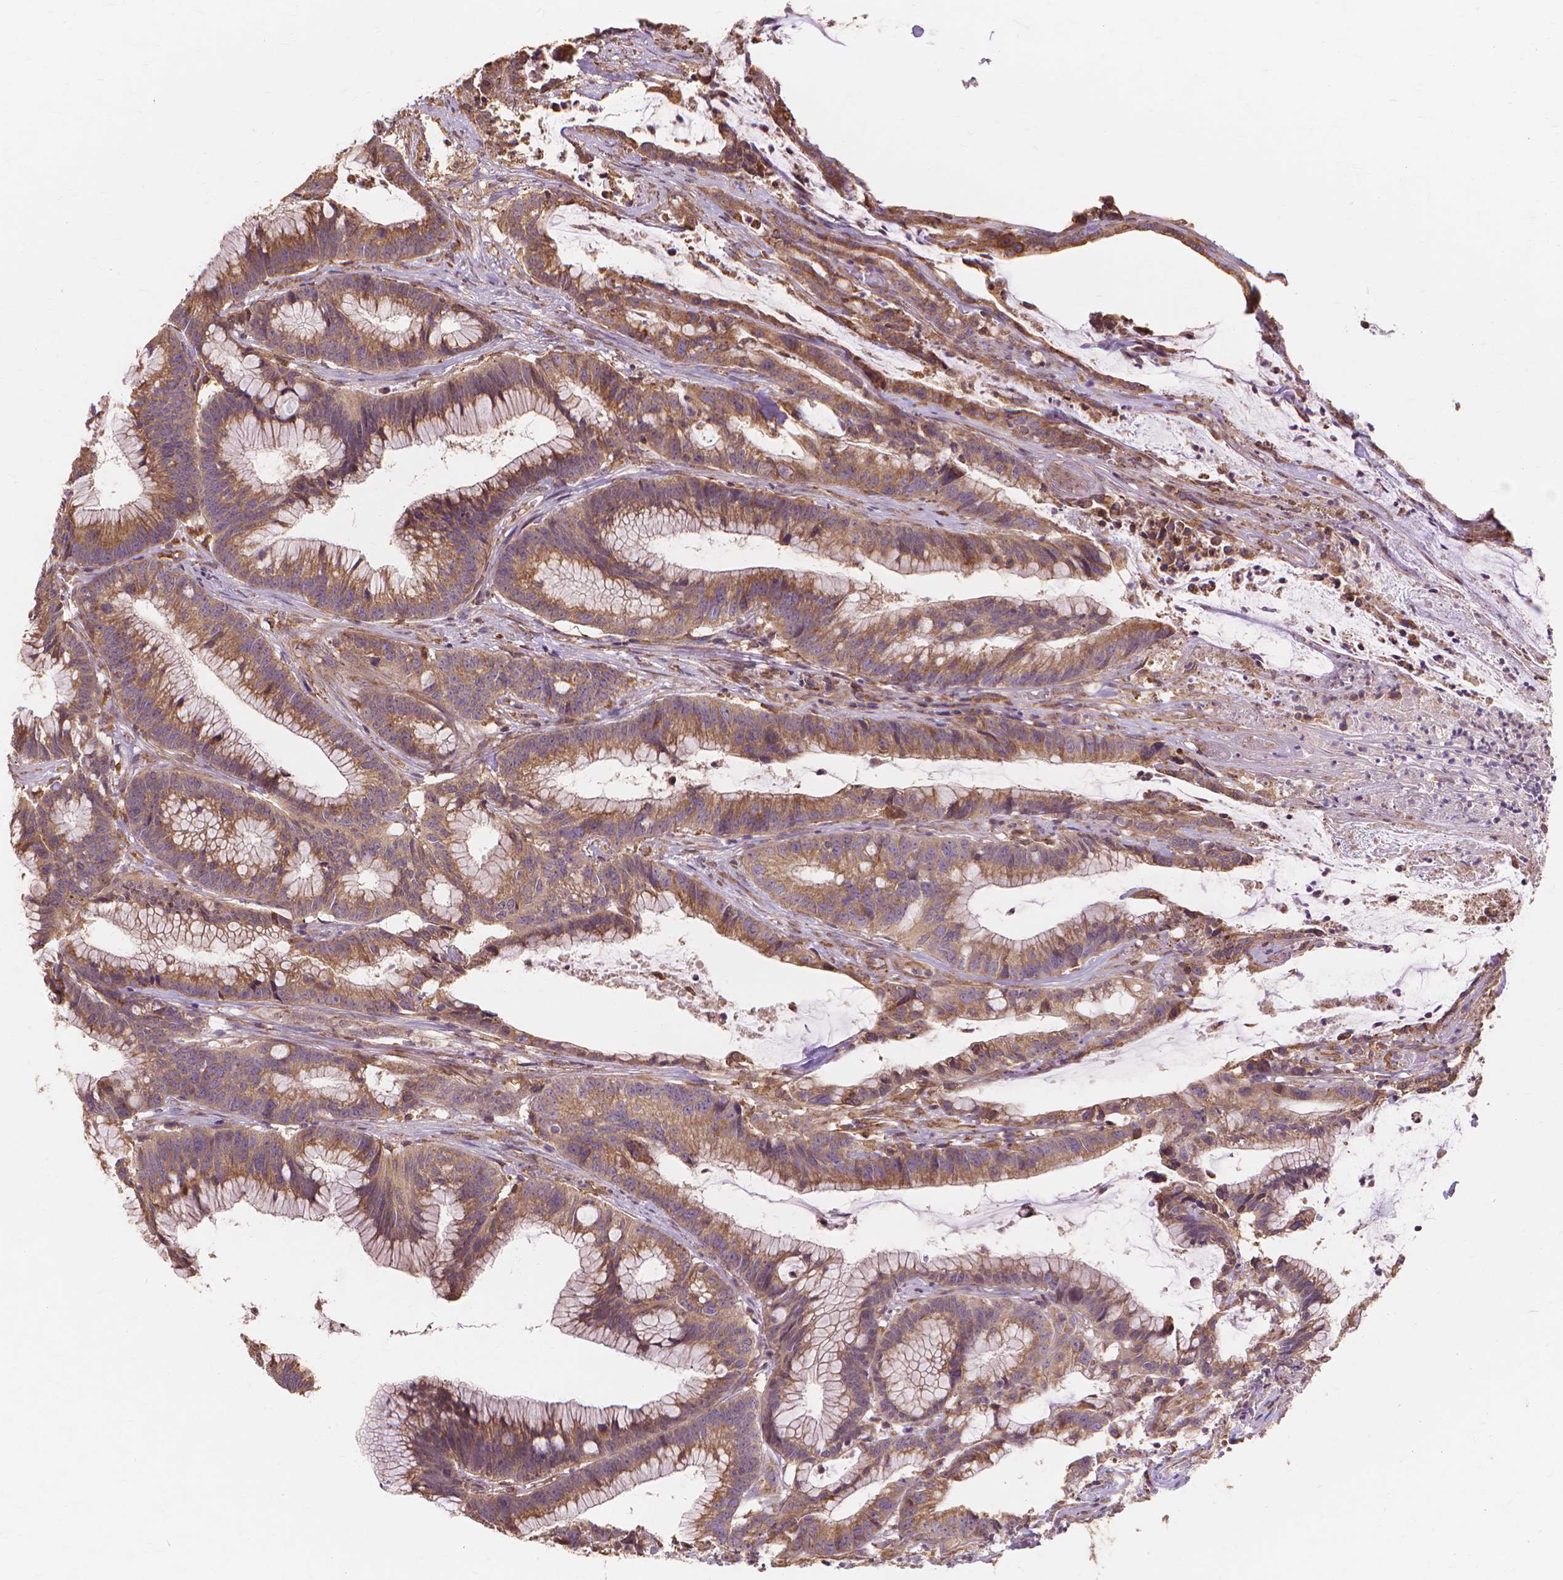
{"staining": {"intensity": "moderate", "quantity": ">75%", "location": "cytoplasmic/membranous"}, "tissue": "colorectal cancer", "cell_type": "Tumor cells", "image_type": "cancer", "snomed": [{"axis": "morphology", "description": "Adenocarcinoma, NOS"}, {"axis": "topography", "description": "Colon"}], "caption": "Immunohistochemistry of colorectal adenocarcinoma shows medium levels of moderate cytoplasmic/membranous positivity in about >75% of tumor cells.", "gene": "TAB2", "patient": {"sex": "female", "age": 78}}